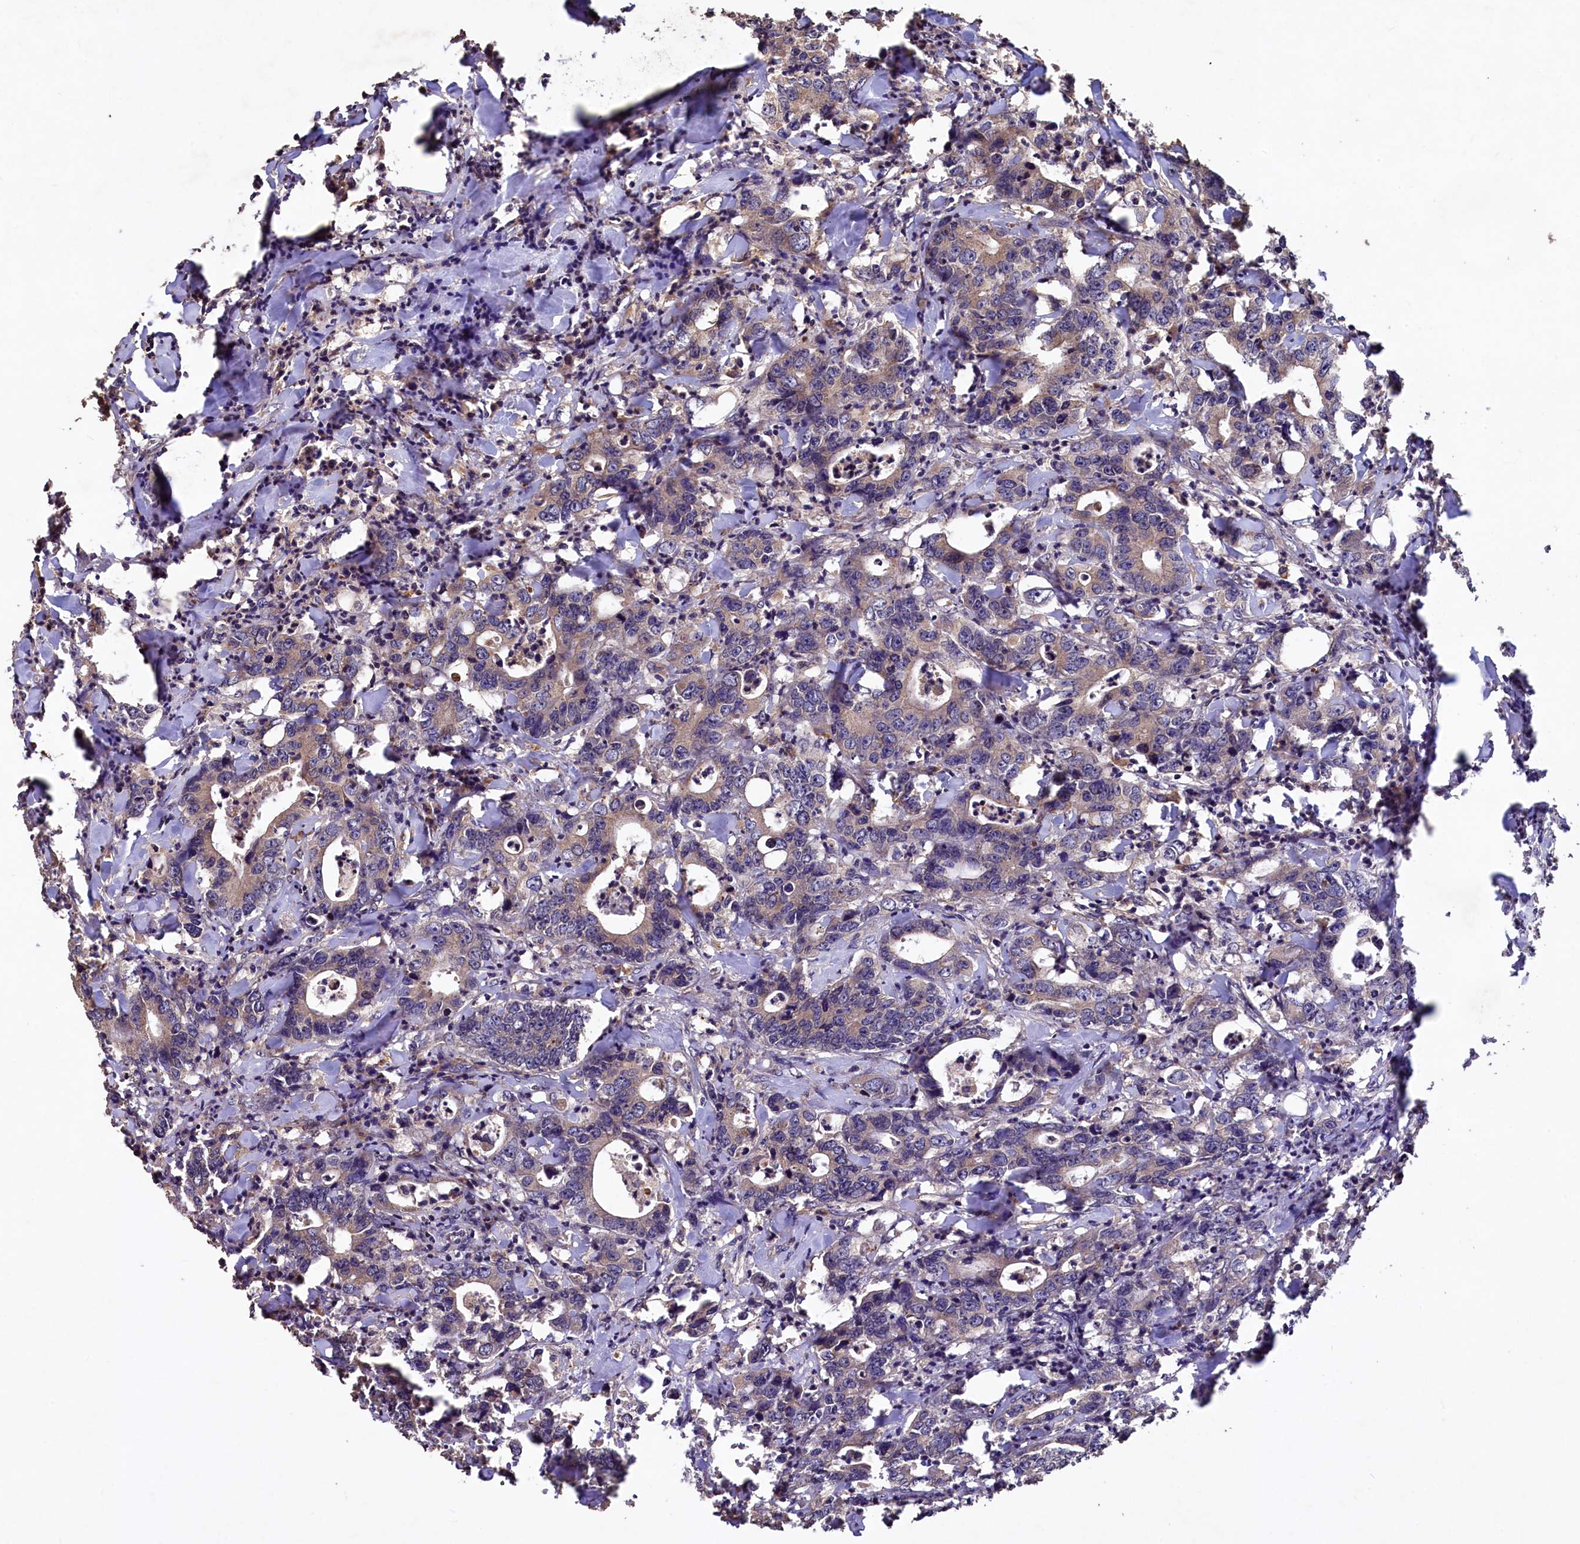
{"staining": {"intensity": "weak", "quantity": "25%-75%", "location": "cytoplasmic/membranous"}, "tissue": "colorectal cancer", "cell_type": "Tumor cells", "image_type": "cancer", "snomed": [{"axis": "morphology", "description": "Adenocarcinoma, NOS"}, {"axis": "topography", "description": "Colon"}], "caption": "The micrograph displays a brown stain indicating the presence of a protein in the cytoplasmic/membranous of tumor cells in colorectal adenocarcinoma.", "gene": "TMEM98", "patient": {"sex": "female", "age": 75}}